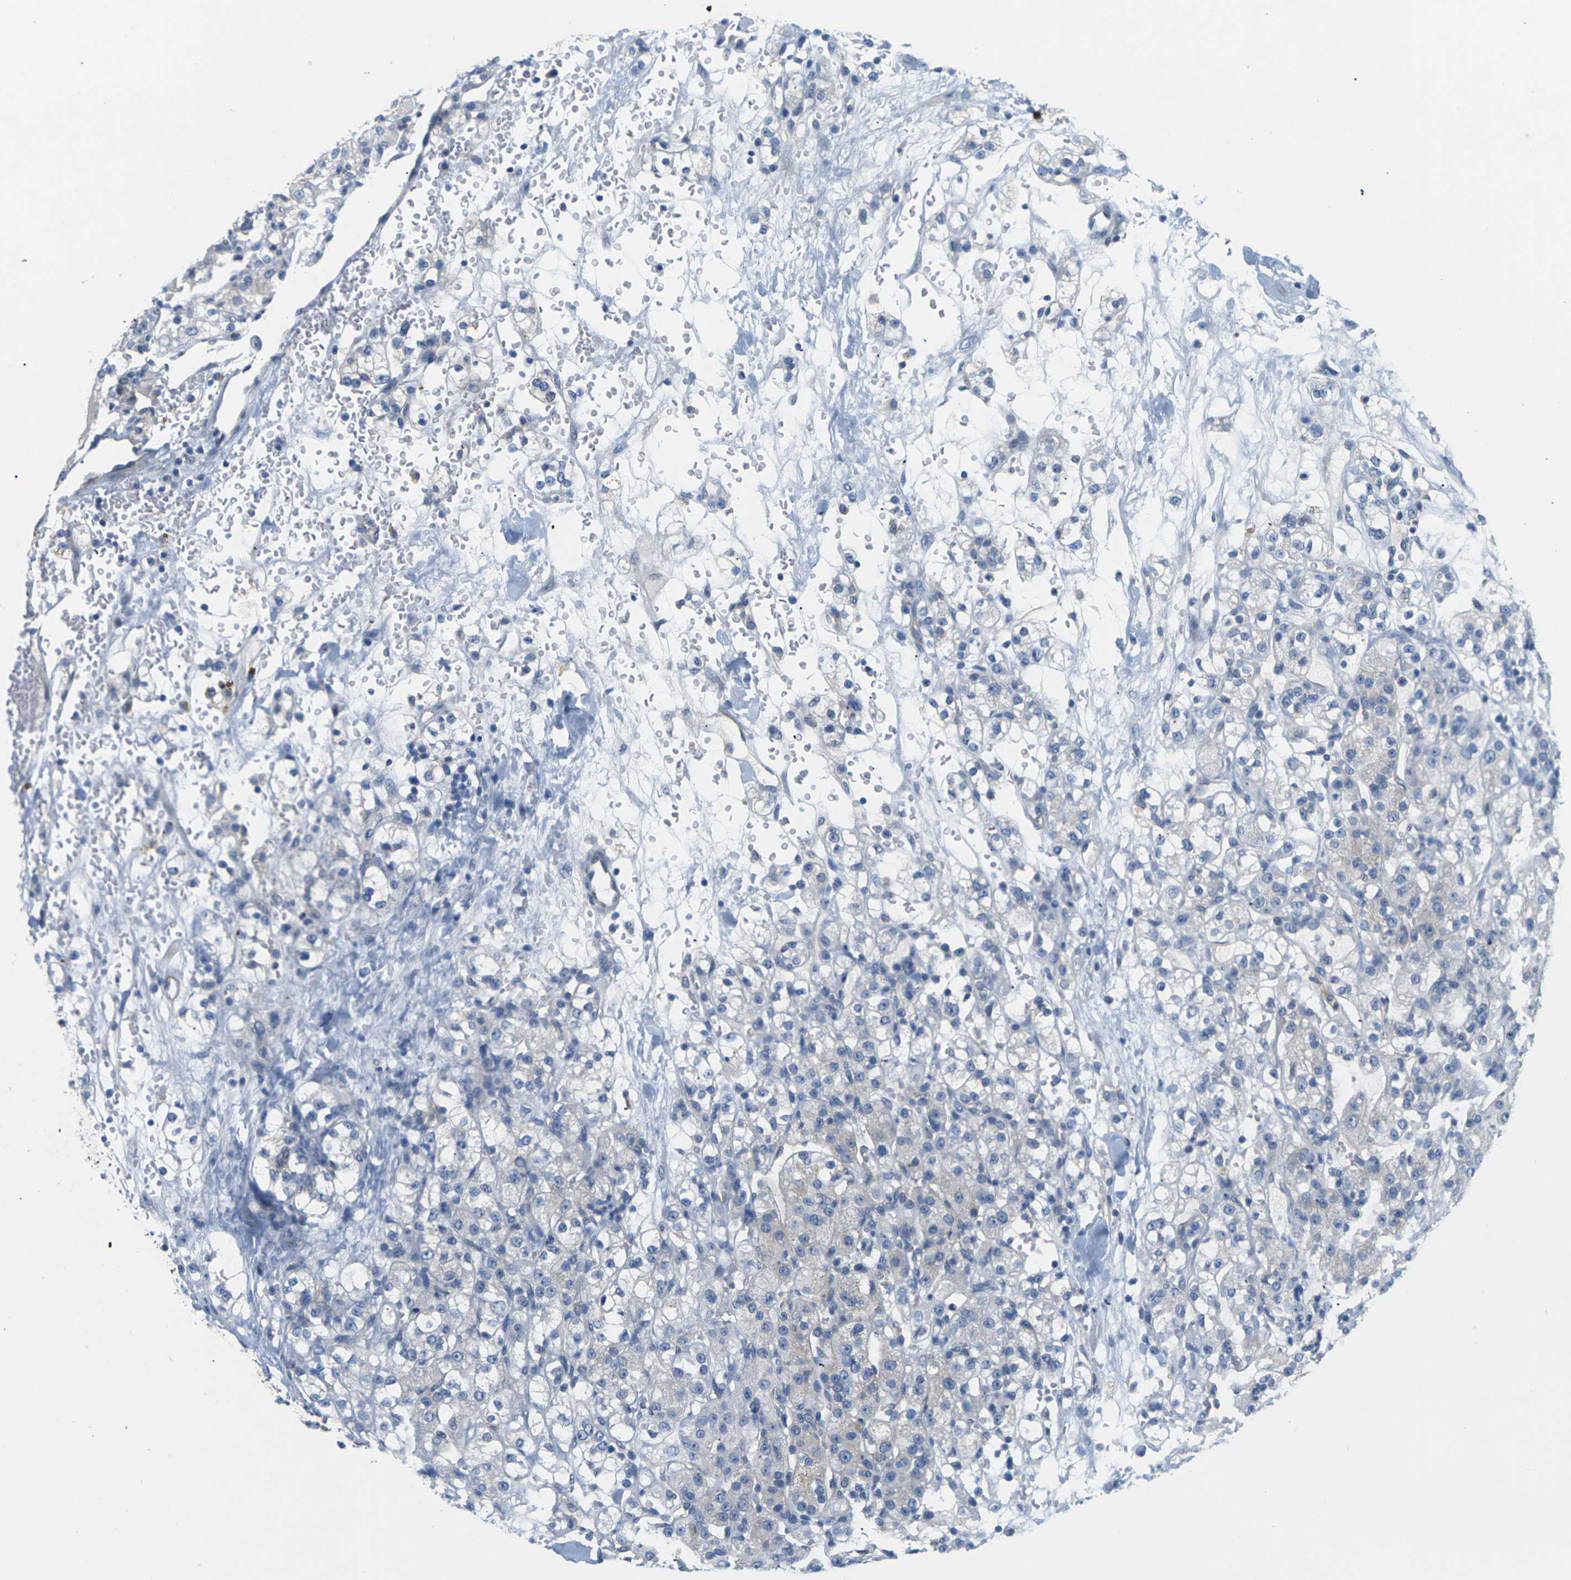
{"staining": {"intensity": "negative", "quantity": "none", "location": "none"}, "tissue": "renal cancer", "cell_type": "Tumor cells", "image_type": "cancer", "snomed": [{"axis": "morphology", "description": "Normal tissue, NOS"}, {"axis": "morphology", "description": "Adenocarcinoma, NOS"}, {"axis": "topography", "description": "Kidney"}], "caption": "Tumor cells are negative for protein expression in human renal adenocarcinoma.", "gene": "ITGA5", "patient": {"sex": "male", "age": 61}}